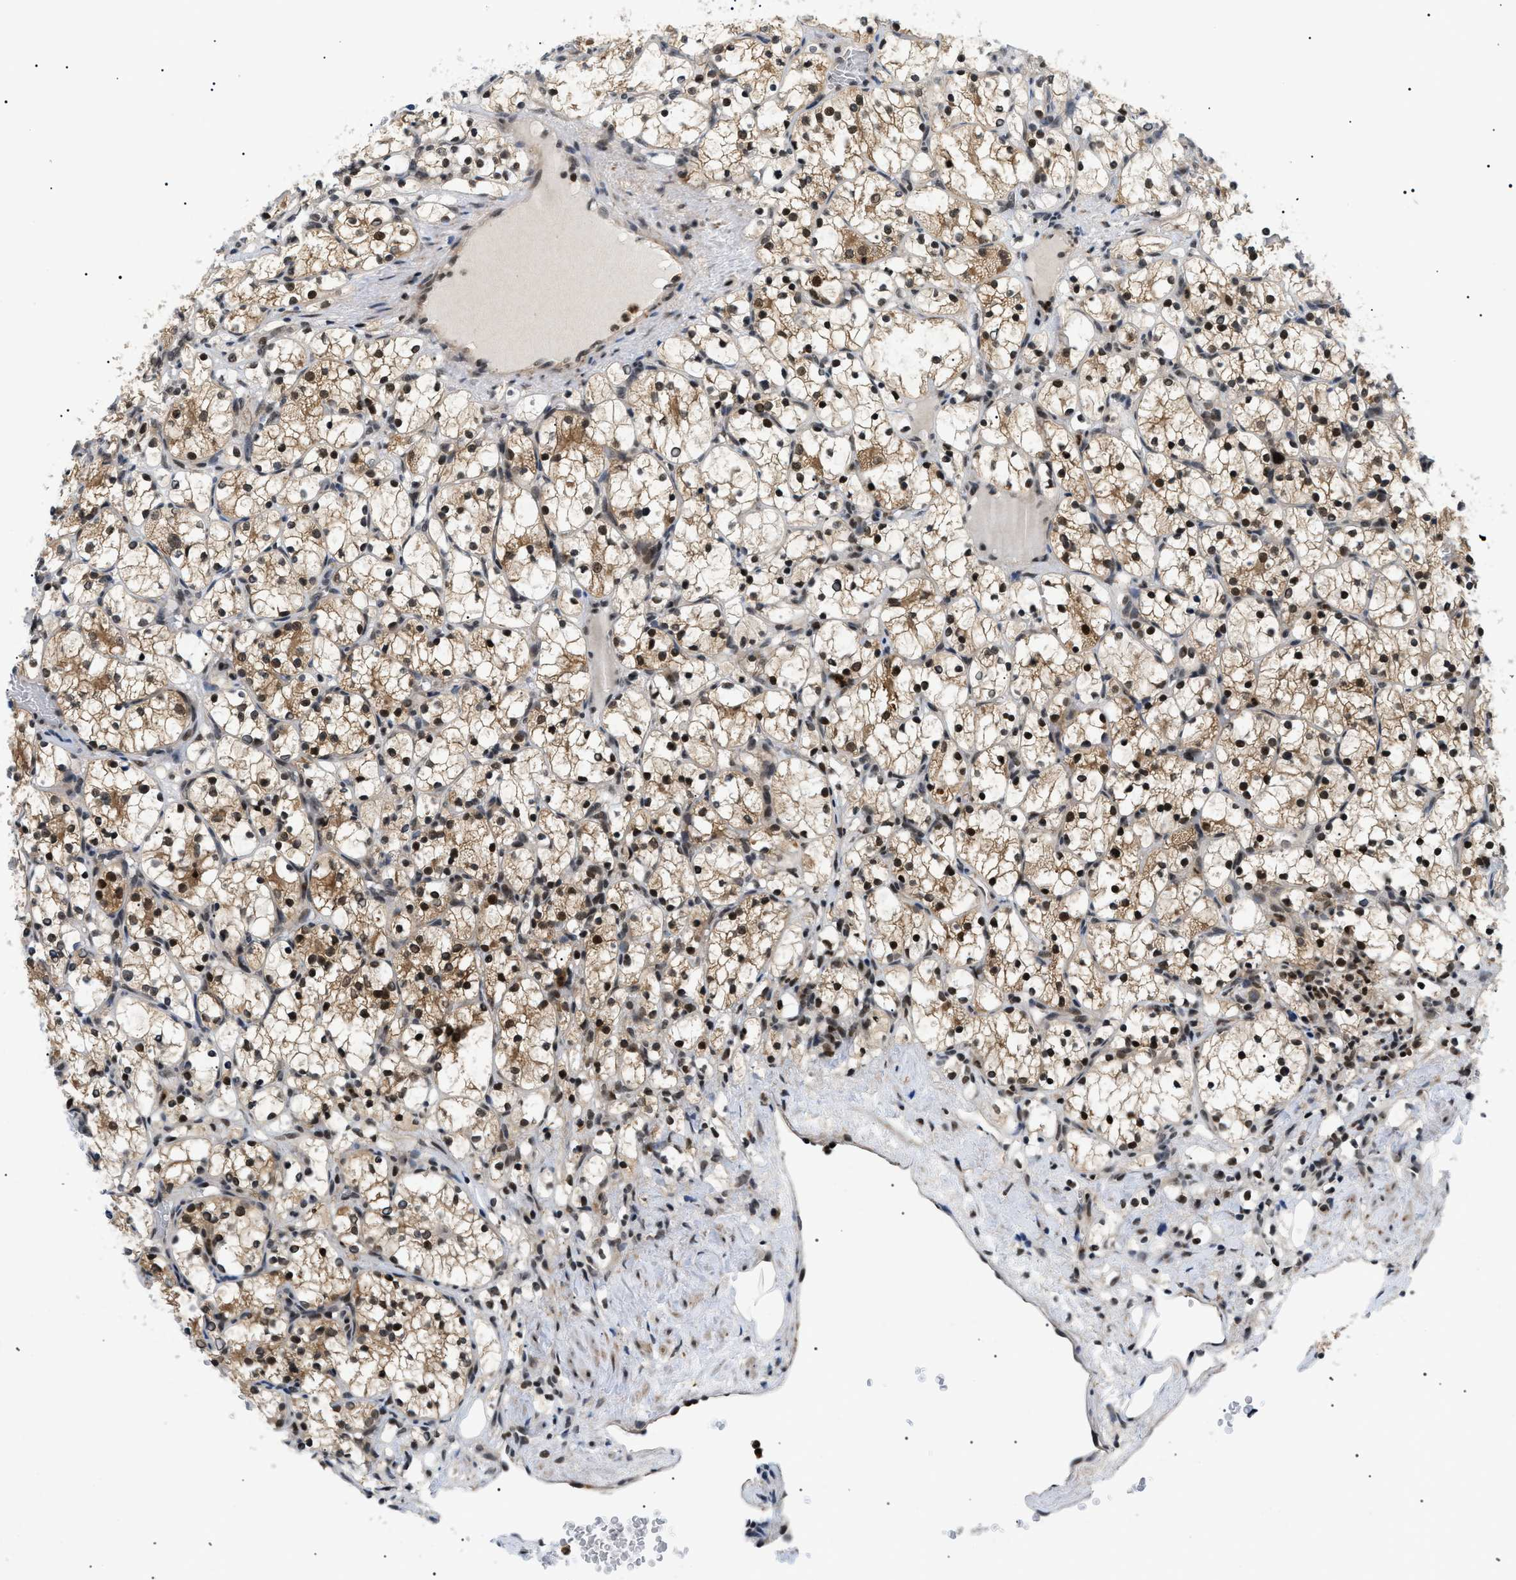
{"staining": {"intensity": "strong", "quantity": ">75%", "location": "cytoplasmic/membranous,nuclear"}, "tissue": "renal cancer", "cell_type": "Tumor cells", "image_type": "cancer", "snomed": [{"axis": "morphology", "description": "Adenocarcinoma, NOS"}, {"axis": "topography", "description": "Kidney"}], "caption": "This photomicrograph exhibits renal cancer stained with IHC to label a protein in brown. The cytoplasmic/membranous and nuclear of tumor cells show strong positivity for the protein. Nuclei are counter-stained blue.", "gene": "RBM15", "patient": {"sex": "female", "age": 69}}